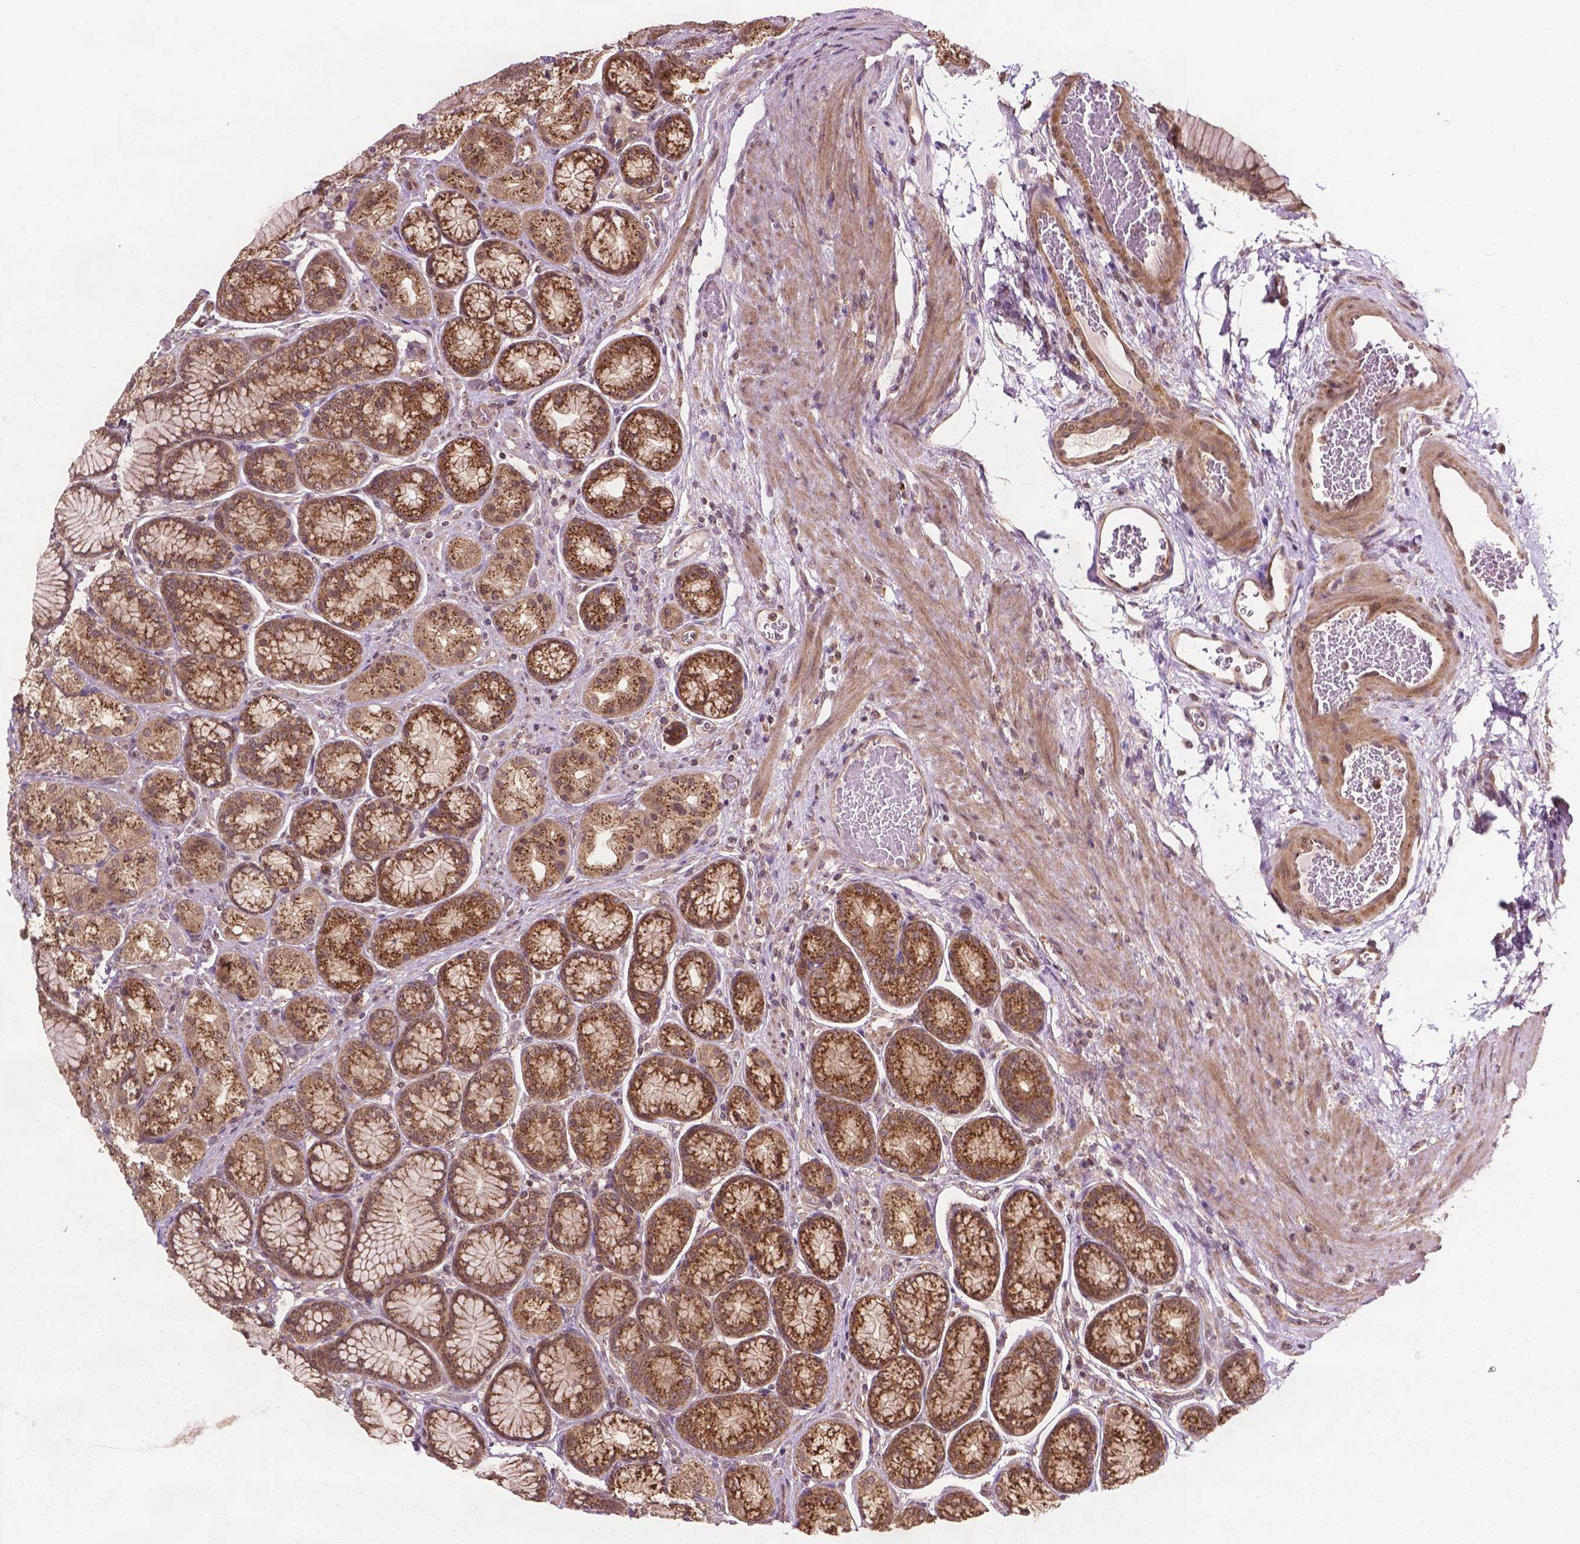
{"staining": {"intensity": "moderate", "quantity": ">75%", "location": "cytoplasmic/membranous"}, "tissue": "stomach", "cell_type": "Glandular cells", "image_type": "normal", "snomed": [{"axis": "morphology", "description": "Normal tissue, NOS"}, {"axis": "morphology", "description": "Adenocarcinoma, NOS"}, {"axis": "morphology", "description": "Adenocarcinoma, High grade"}, {"axis": "topography", "description": "Stomach, upper"}, {"axis": "topography", "description": "Stomach"}], "caption": "Approximately >75% of glandular cells in normal human stomach display moderate cytoplasmic/membranous protein expression as visualized by brown immunohistochemical staining.", "gene": "PPP1CB", "patient": {"sex": "female", "age": 65}}